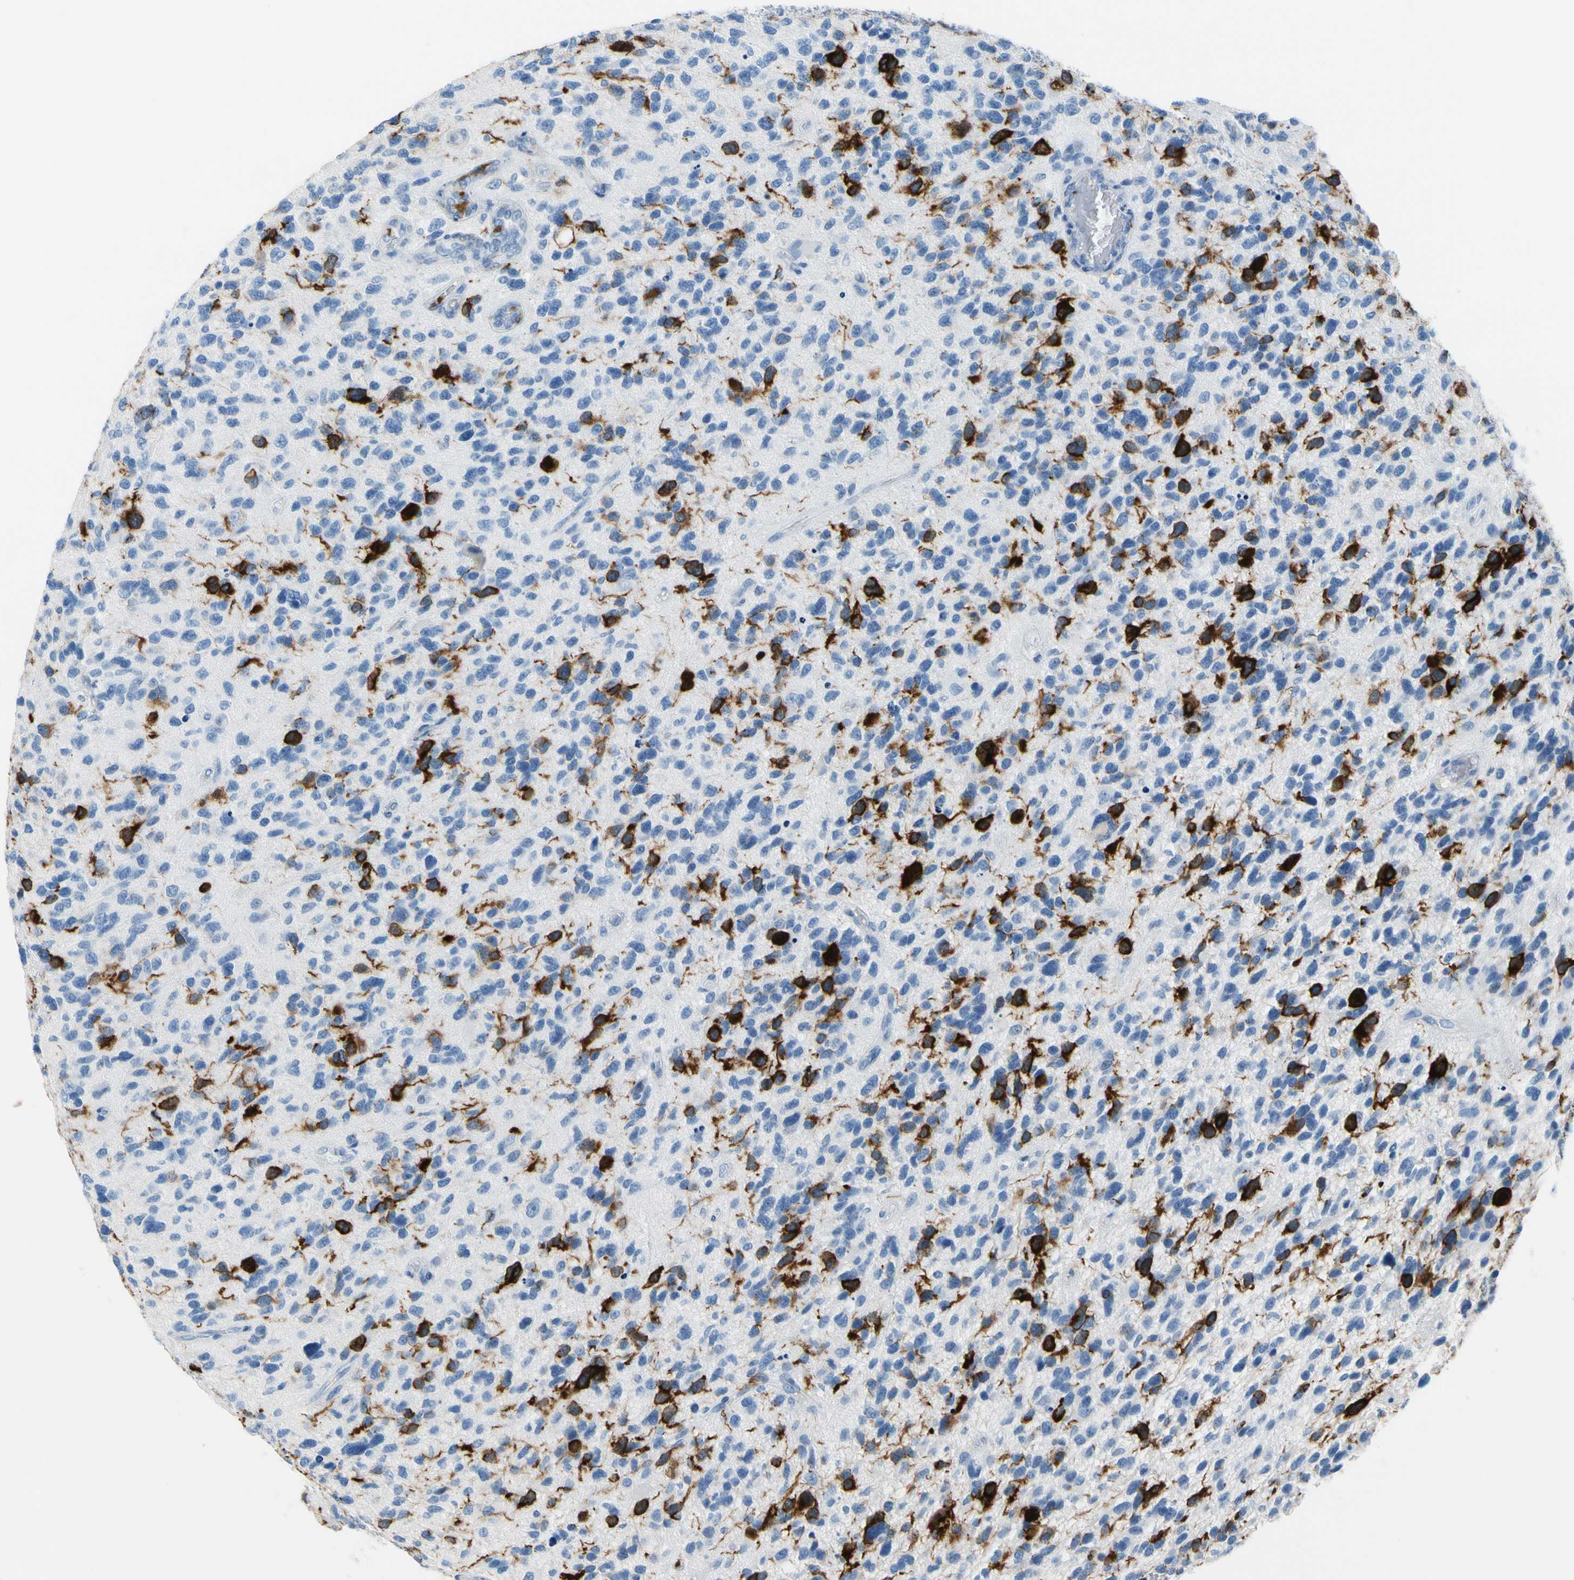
{"staining": {"intensity": "strong", "quantity": "25%-75%", "location": "cytoplasmic/membranous"}, "tissue": "glioma", "cell_type": "Tumor cells", "image_type": "cancer", "snomed": [{"axis": "morphology", "description": "Glioma, malignant, High grade"}, {"axis": "topography", "description": "Brain"}], "caption": "An image of high-grade glioma (malignant) stained for a protein displays strong cytoplasmic/membranous brown staining in tumor cells.", "gene": "TACC3", "patient": {"sex": "female", "age": 58}}